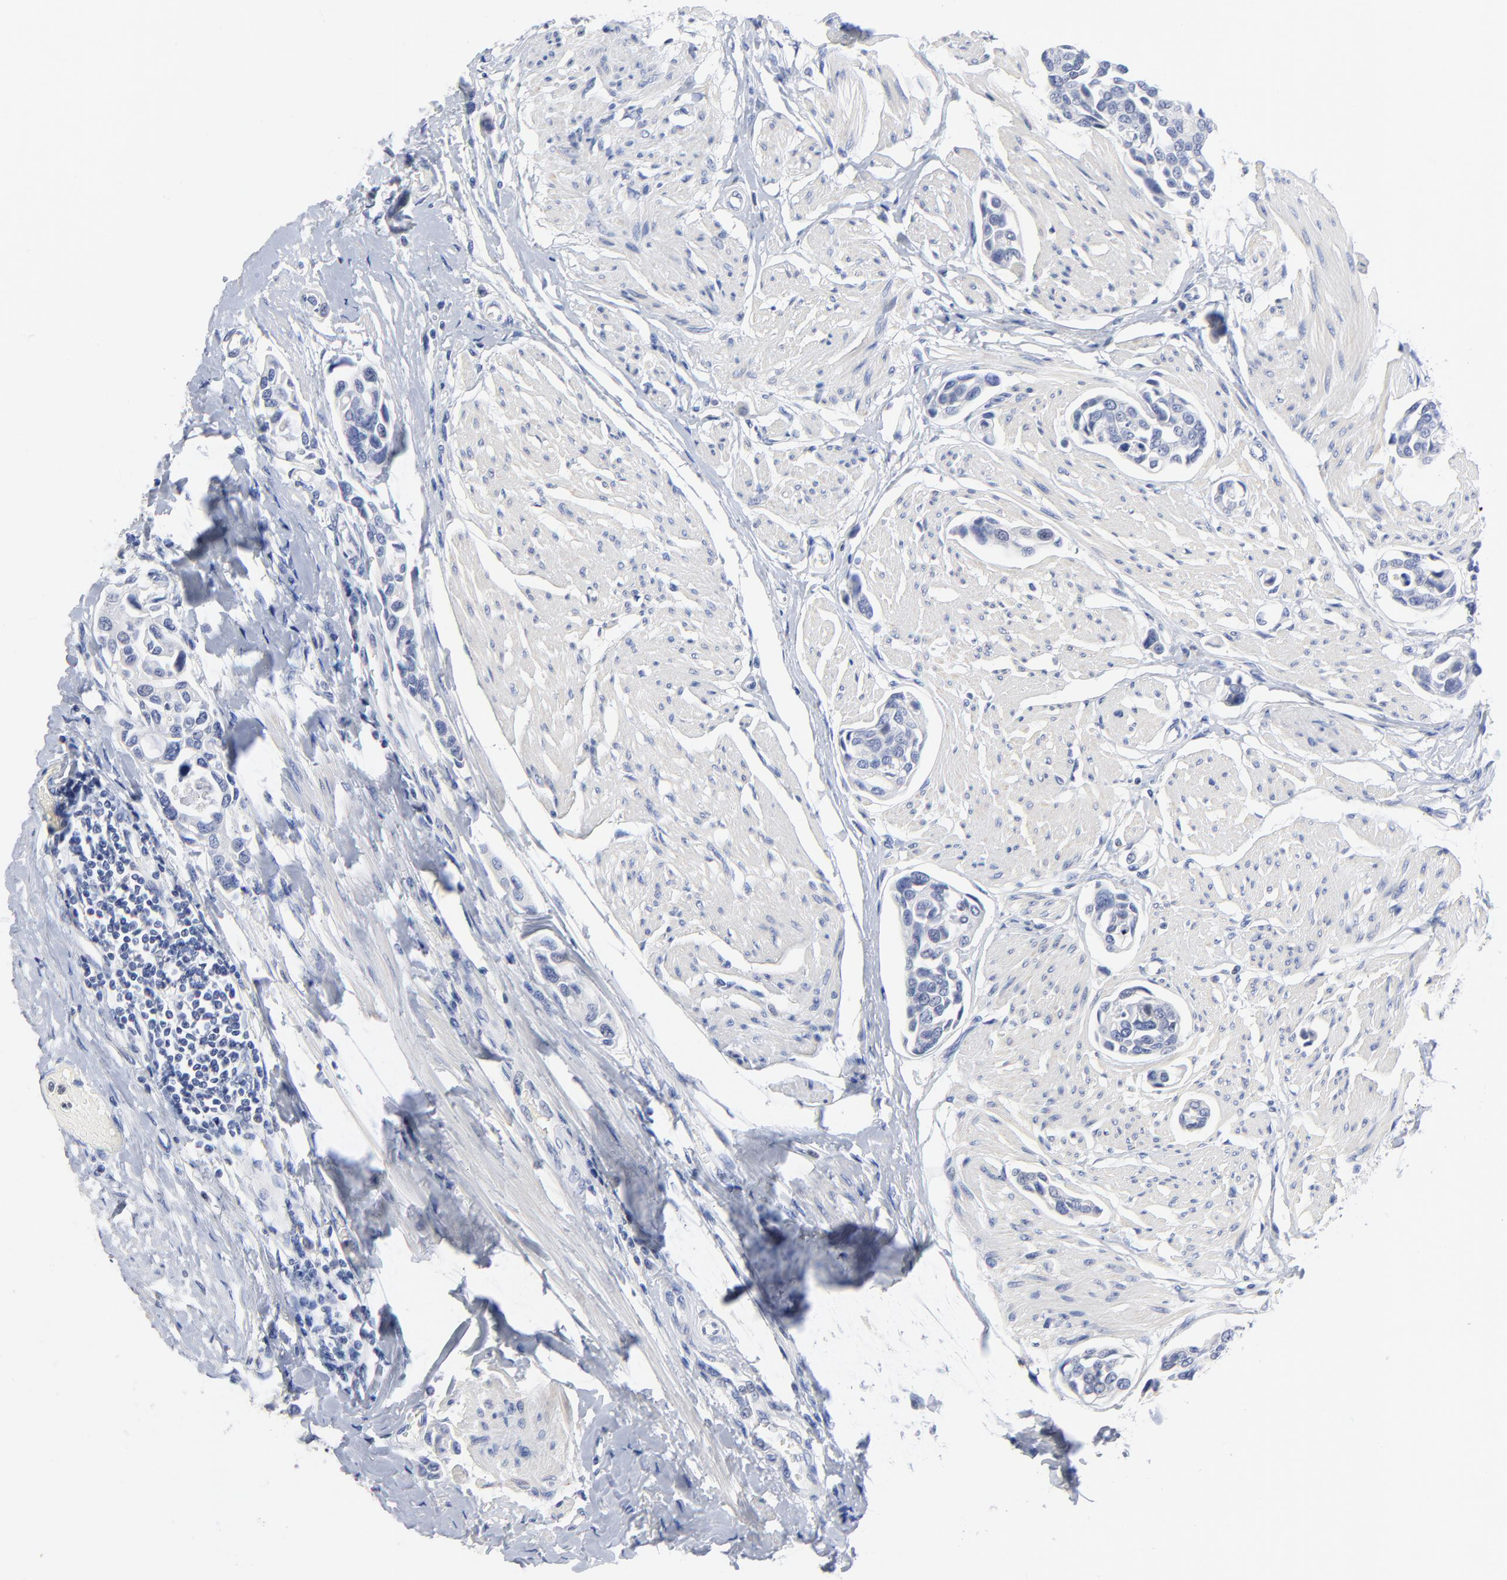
{"staining": {"intensity": "negative", "quantity": "none", "location": "none"}, "tissue": "urothelial cancer", "cell_type": "Tumor cells", "image_type": "cancer", "snomed": [{"axis": "morphology", "description": "Urothelial carcinoma, High grade"}, {"axis": "topography", "description": "Urinary bladder"}], "caption": "Tumor cells are negative for protein expression in human urothelial carcinoma (high-grade). The staining was performed using DAB to visualize the protein expression in brown, while the nuclei were stained in blue with hematoxylin (Magnification: 20x).", "gene": "AADAC", "patient": {"sex": "male", "age": 78}}